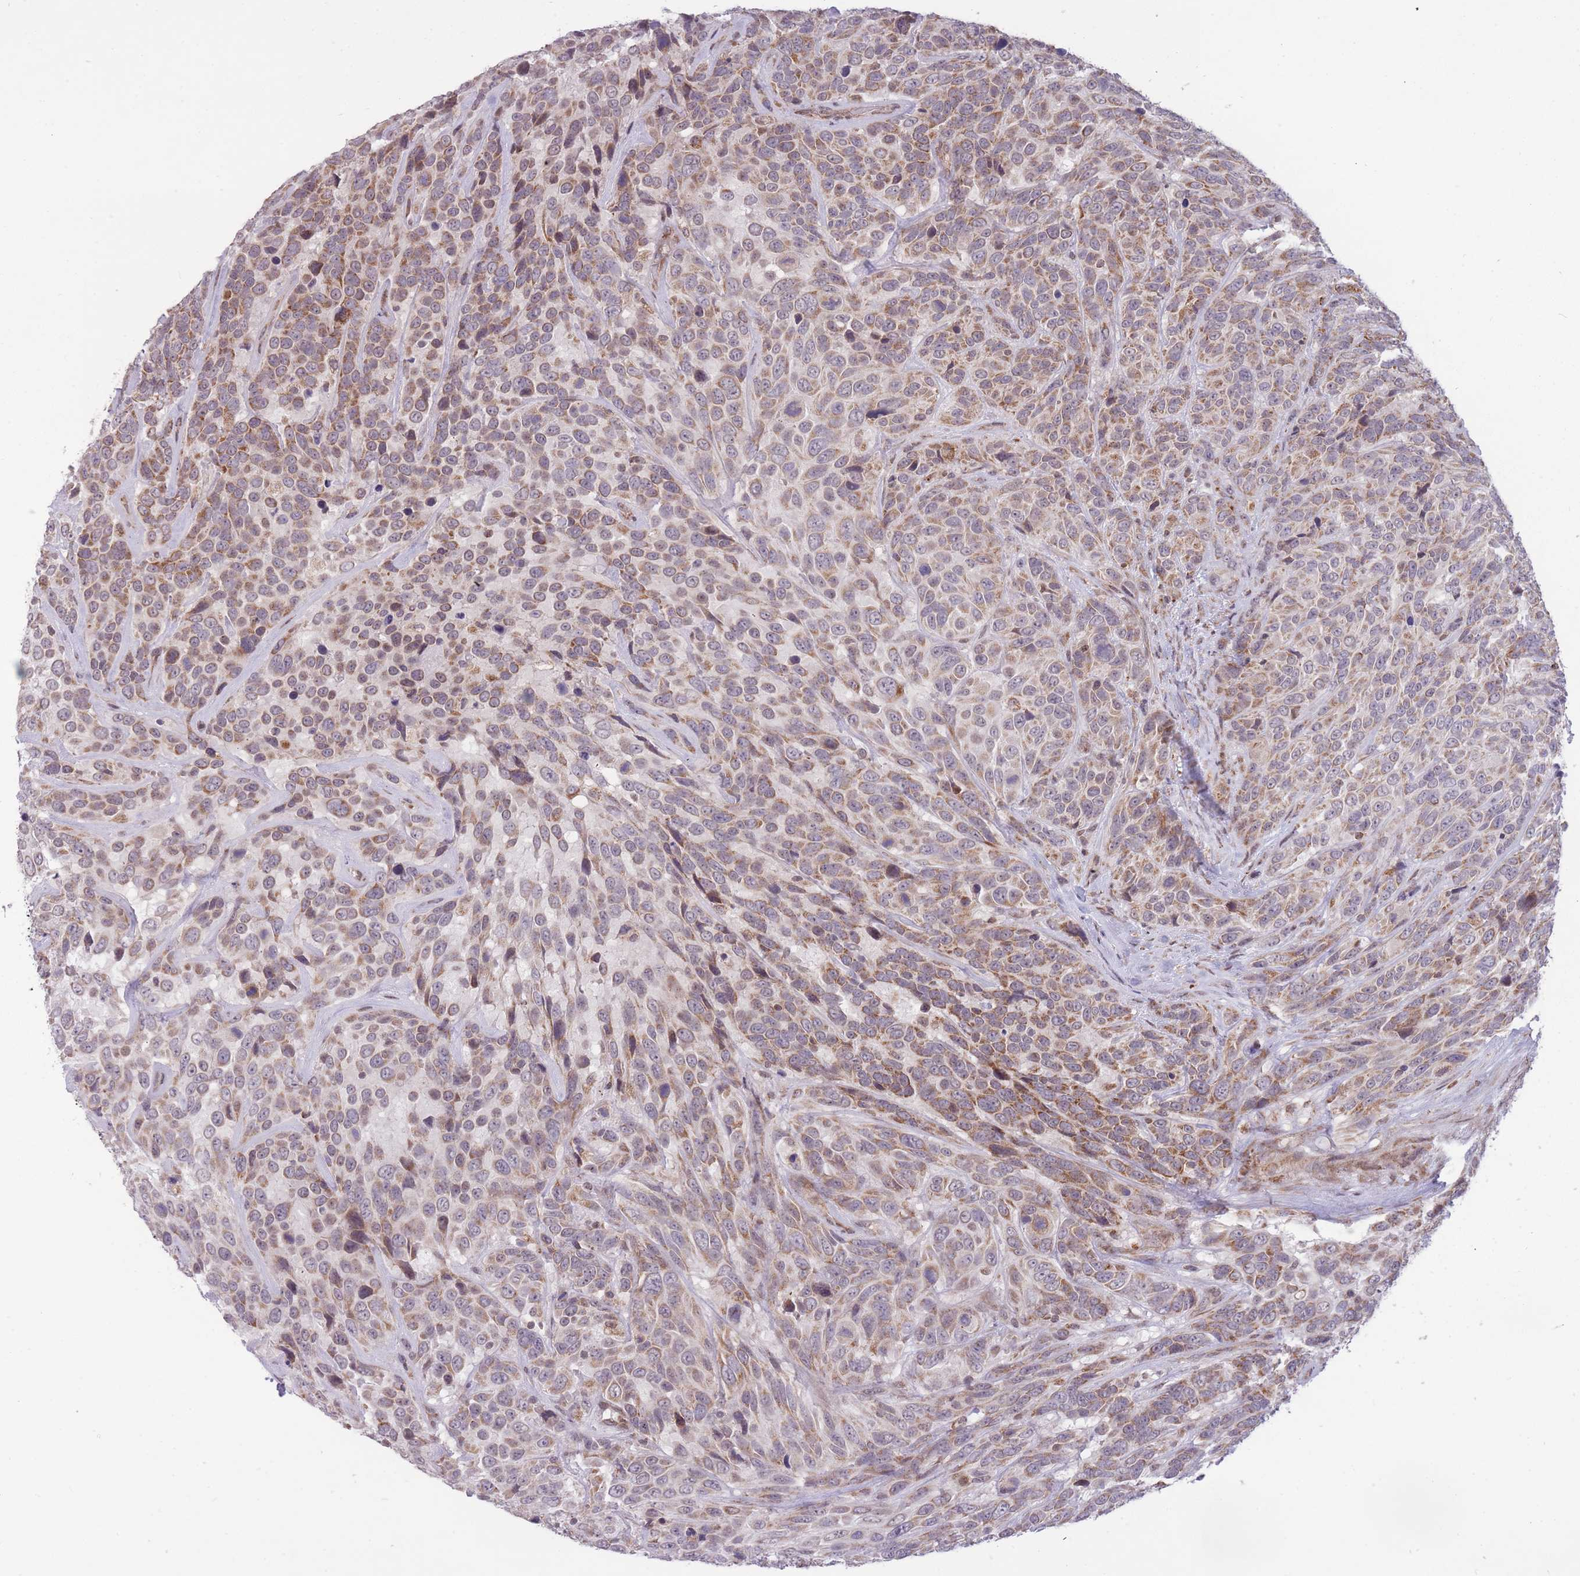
{"staining": {"intensity": "moderate", "quantity": "25%-75%", "location": "cytoplasmic/membranous"}, "tissue": "urothelial cancer", "cell_type": "Tumor cells", "image_type": "cancer", "snomed": [{"axis": "morphology", "description": "Urothelial carcinoma, High grade"}, {"axis": "topography", "description": "Urinary bladder"}], "caption": "About 25%-75% of tumor cells in urothelial cancer exhibit moderate cytoplasmic/membranous protein staining as visualized by brown immunohistochemical staining.", "gene": "DPYSL4", "patient": {"sex": "female", "age": 70}}